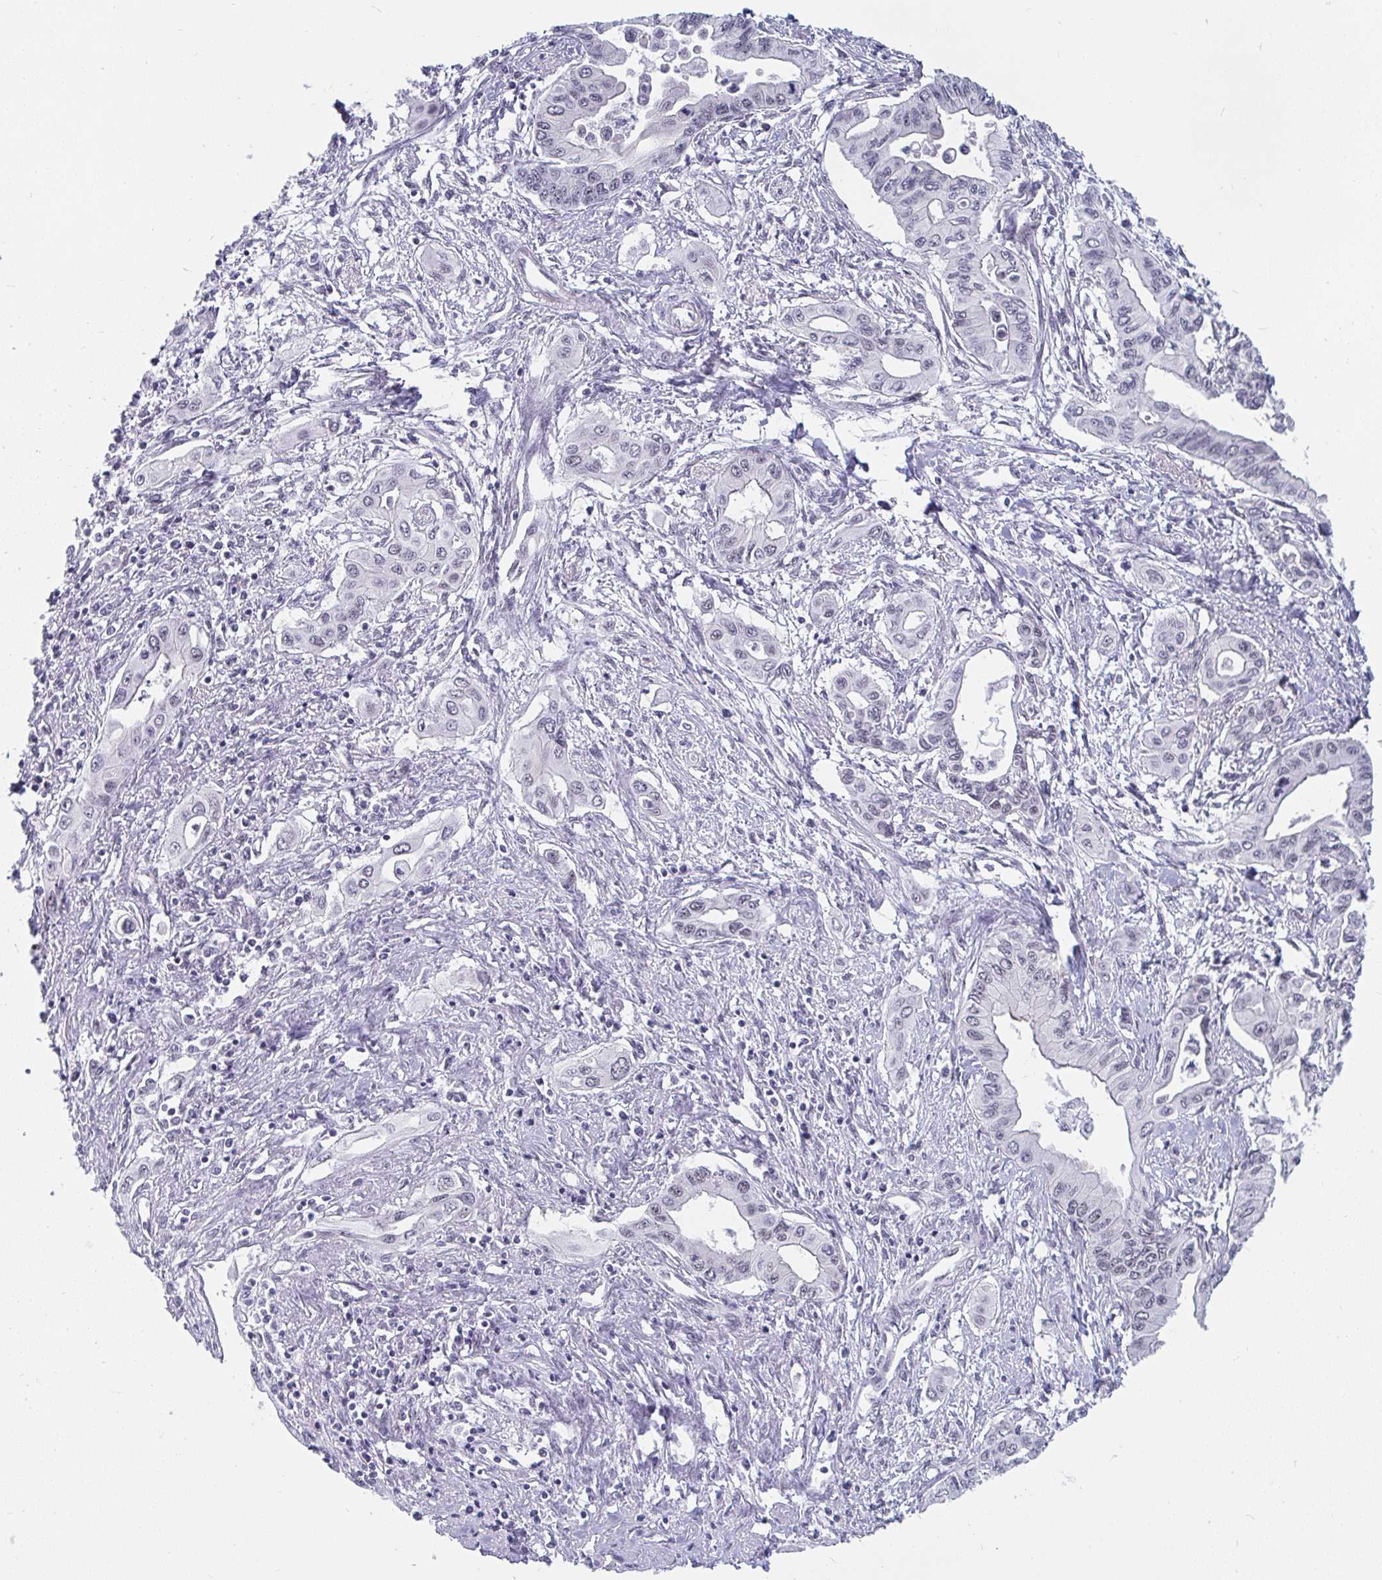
{"staining": {"intensity": "negative", "quantity": "none", "location": "none"}, "tissue": "pancreatic cancer", "cell_type": "Tumor cells", "image_type": "cancer", "snomed": [{"axis": "morphology", "description": "Adenocarcinoma, NOS"}, {"axis": "topography", "description": "Pancreas"}], "caption": "Pancreatic cancer (adenocarcinoma) stained for a protein using IHC demonstrates no staining tumor cells.", "gene": "PRR14", "patient": {"sex": "female", "age": 62}}